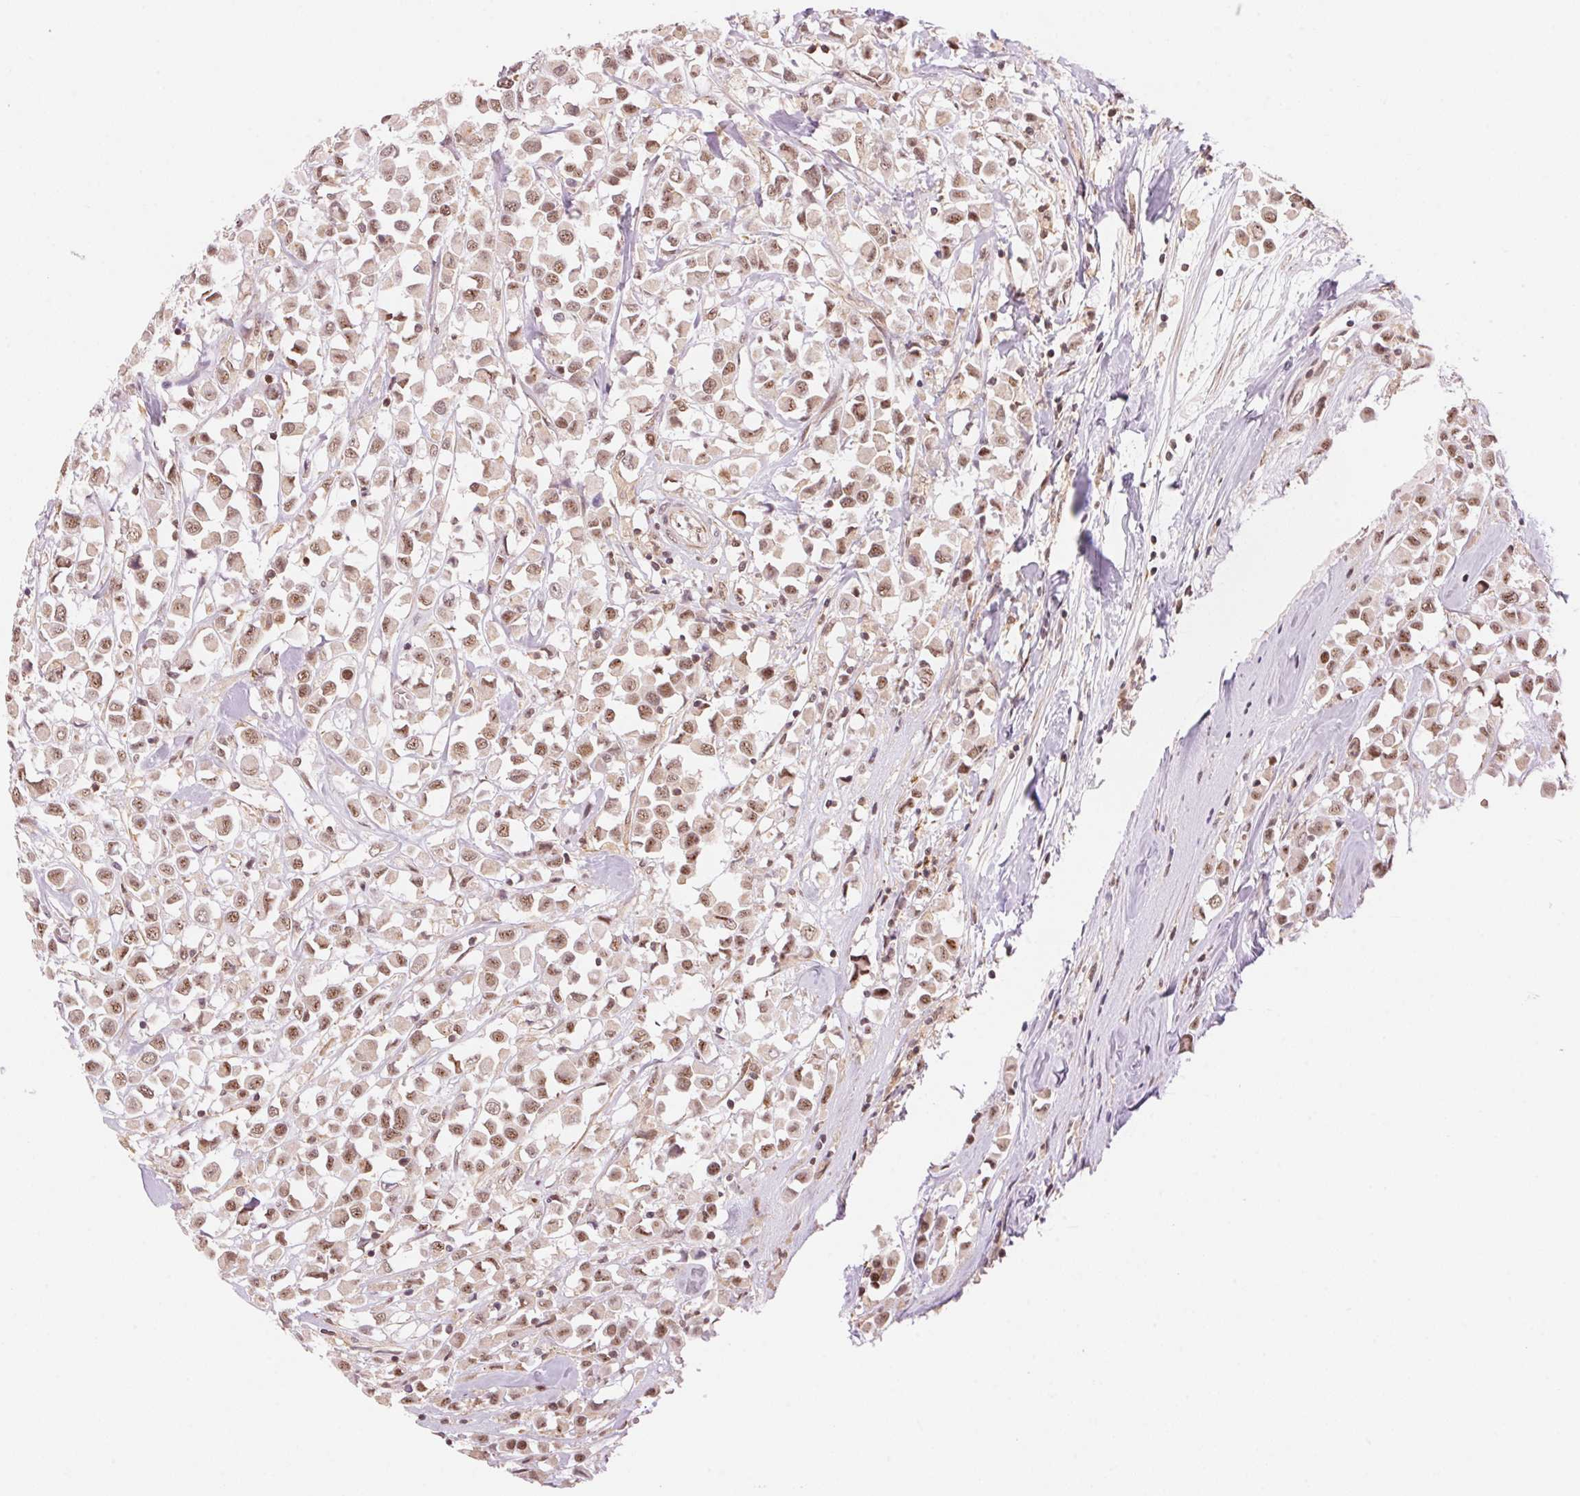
{"staining": {"intensity": "moderate", "quantity": ">75%", "location": "nuclear"}, "tissue": "breast cancer", "cell_type": "Tumor cells", "image_type": "cancer", "snomed": [{"axis": "morphology", "description": "Duct carcinoma"}, {"axis": "topography", "description": "Breast"}], "caption": "Protein expression analysis of breast cancer displays moderate nuclear positivity in about >75% of tumor cells. Using DAB (3,3'-diaminobenzidine) (brown) and hematoxylin (blue) stains, captured at high magnification using brightfield microscopy.", "gene": "HNRNPDL", "patient": {"sex": "female", "age": 61}}